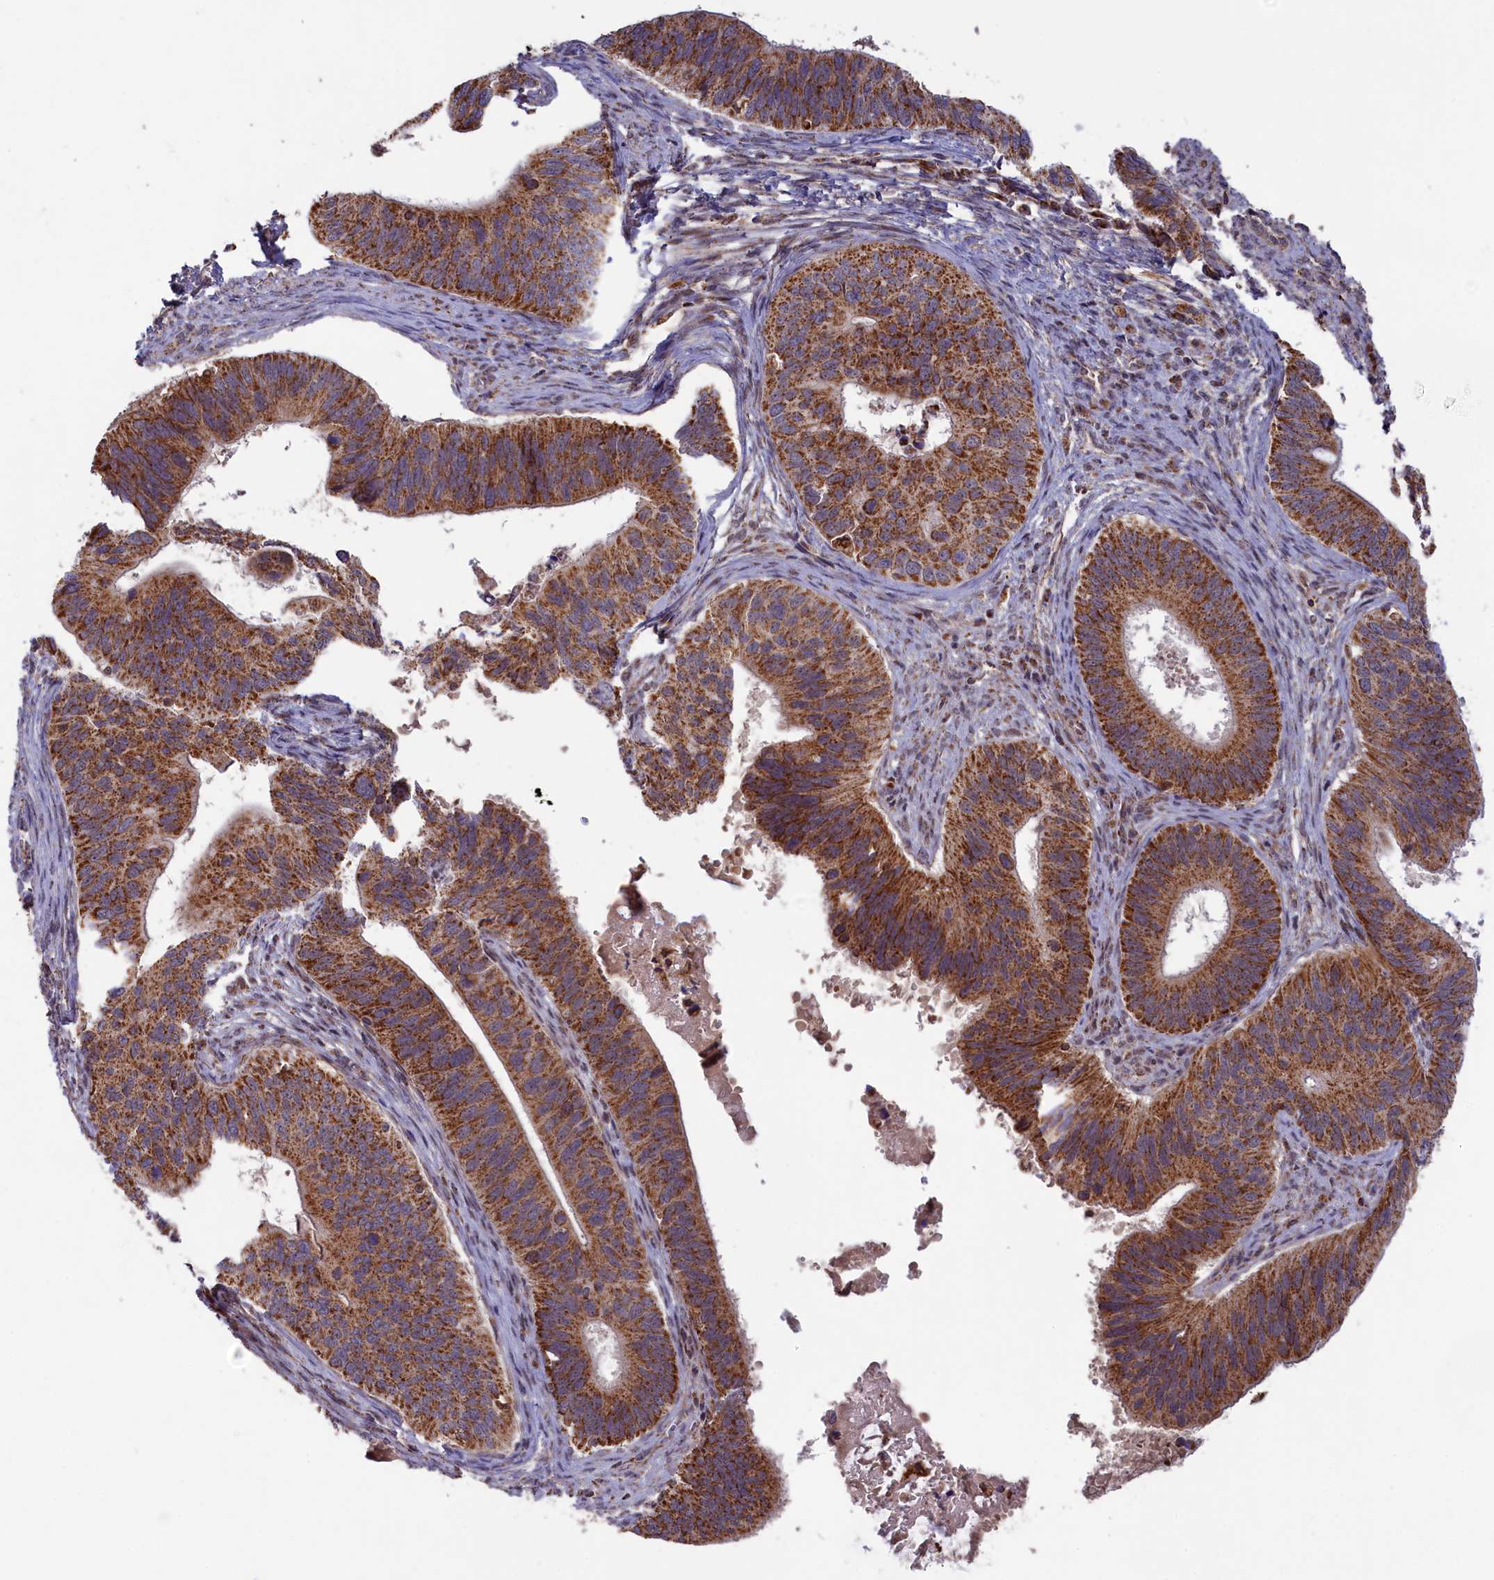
{"staining": {"intensity": "strong", "quantity": ">75%", "location": "cytoplasmic/membranous"}, "tissue": "cervical cancer", "cell_type": "Tumor cells", "image_type": "cancer", "snomed": [{"axis": "morphology", "description": "Adenocarcinoma, NOS"}, {"axis": "topography", "description": "Cervix"}], "caption": "Cervical cancer was stained to show a protein in brown. There is high levels of strong cytoplasmic/membranous positivity in approximately >75% of tumor cells. (DAB = brown stain, brightfield microscopy at high magnification).", "gene": "DUS3L", "patient": {"sex": "female", "age": 42}}